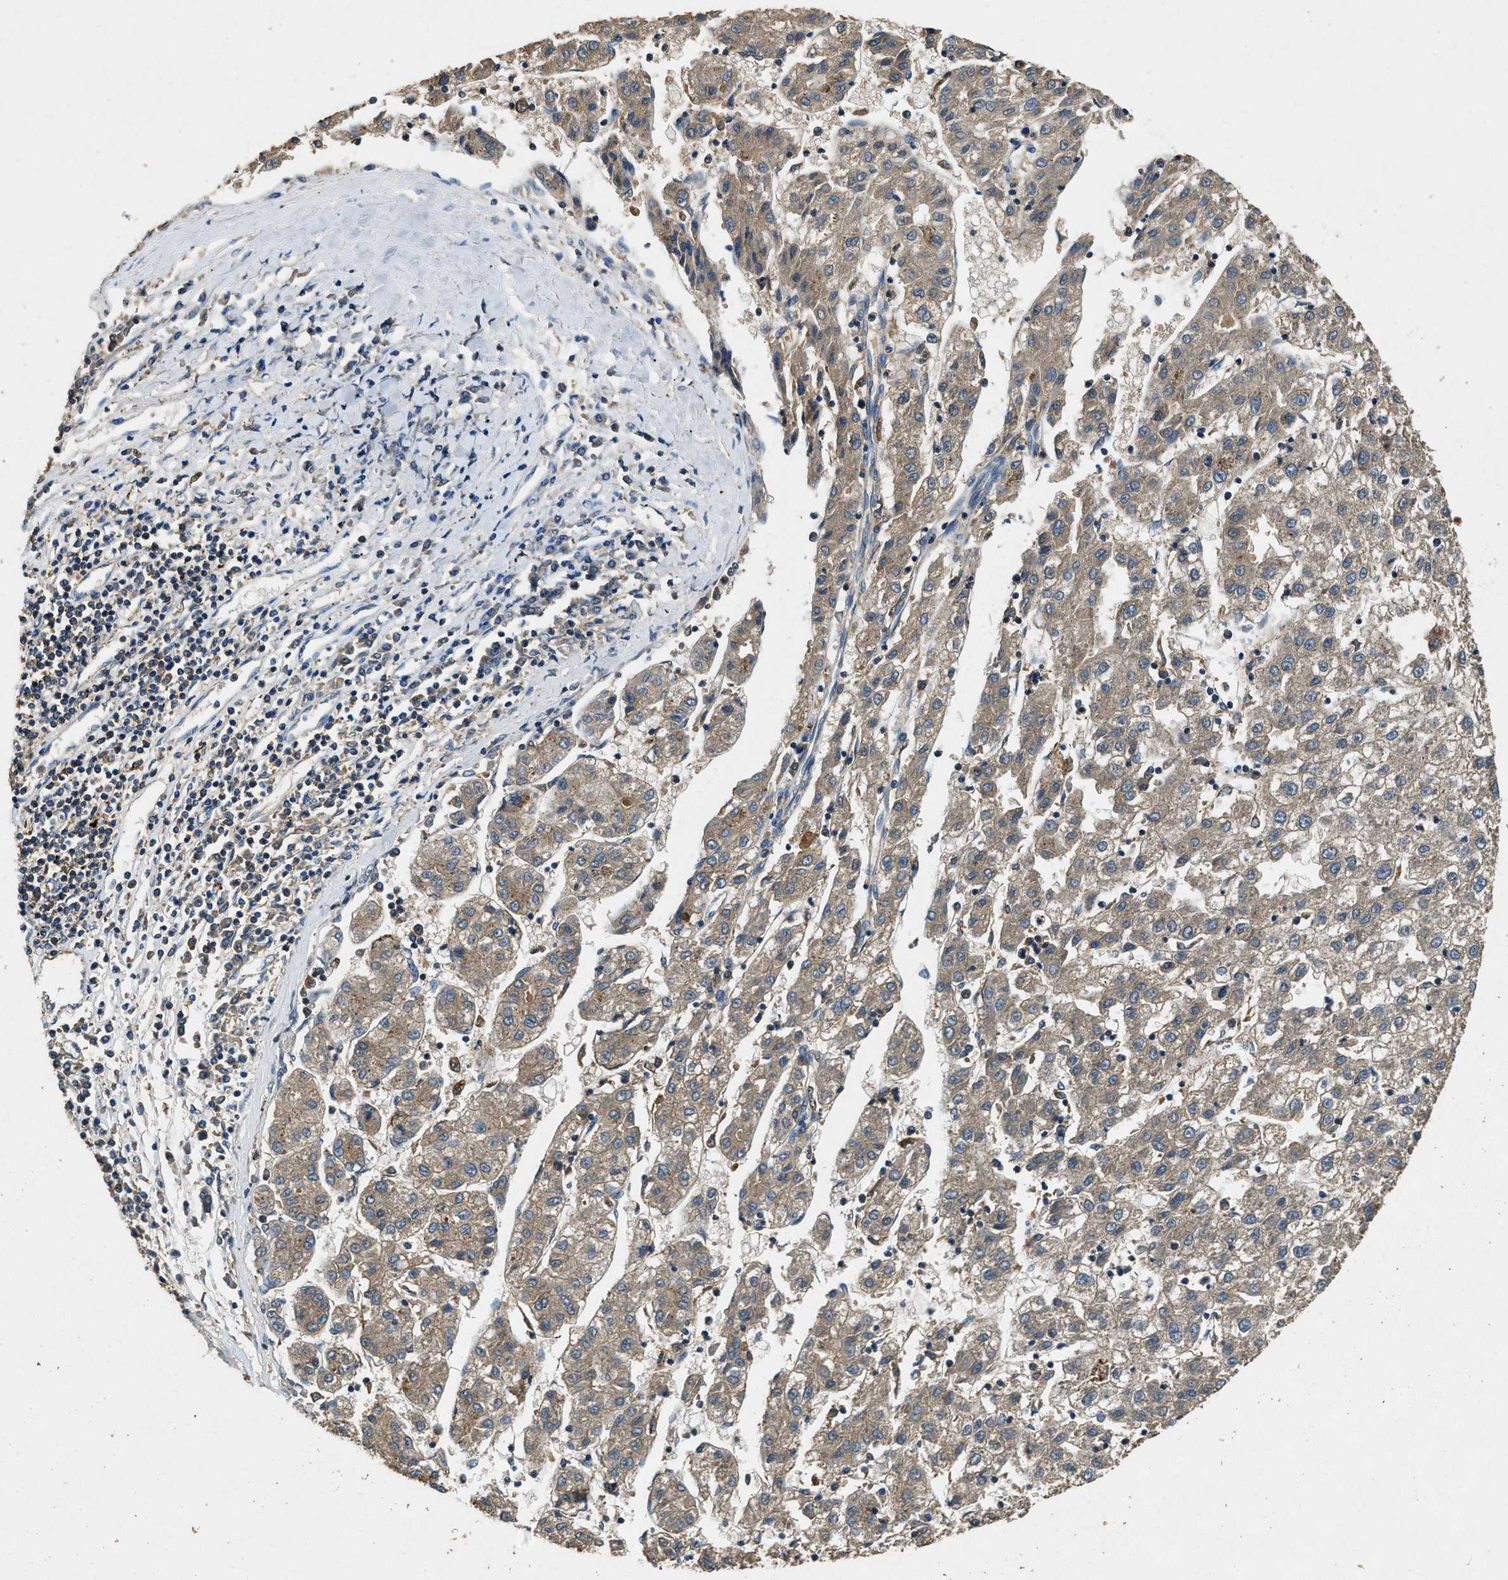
{"staining": {"intensity": "weak", "quantity": ">75%", "location": "cytoplasmic/membranous"}, "tissue": "liver cancer", "cell_type": "Tumor cells", "image_type": "cancer", "snomed": [{"axis": "morphology", "description": "Carcinoma, Hepatocellular, NOS"}, {"axis": "topography", "description": "Liver"}], "caption": "Tumor cells demonstrate weak cytoplasmic/membranous expression in about >75% of cells in hepatocellular carcinoma (liver).", "gene": "BLOC1S1", "patient": {"sex": "male", "age": 72}}